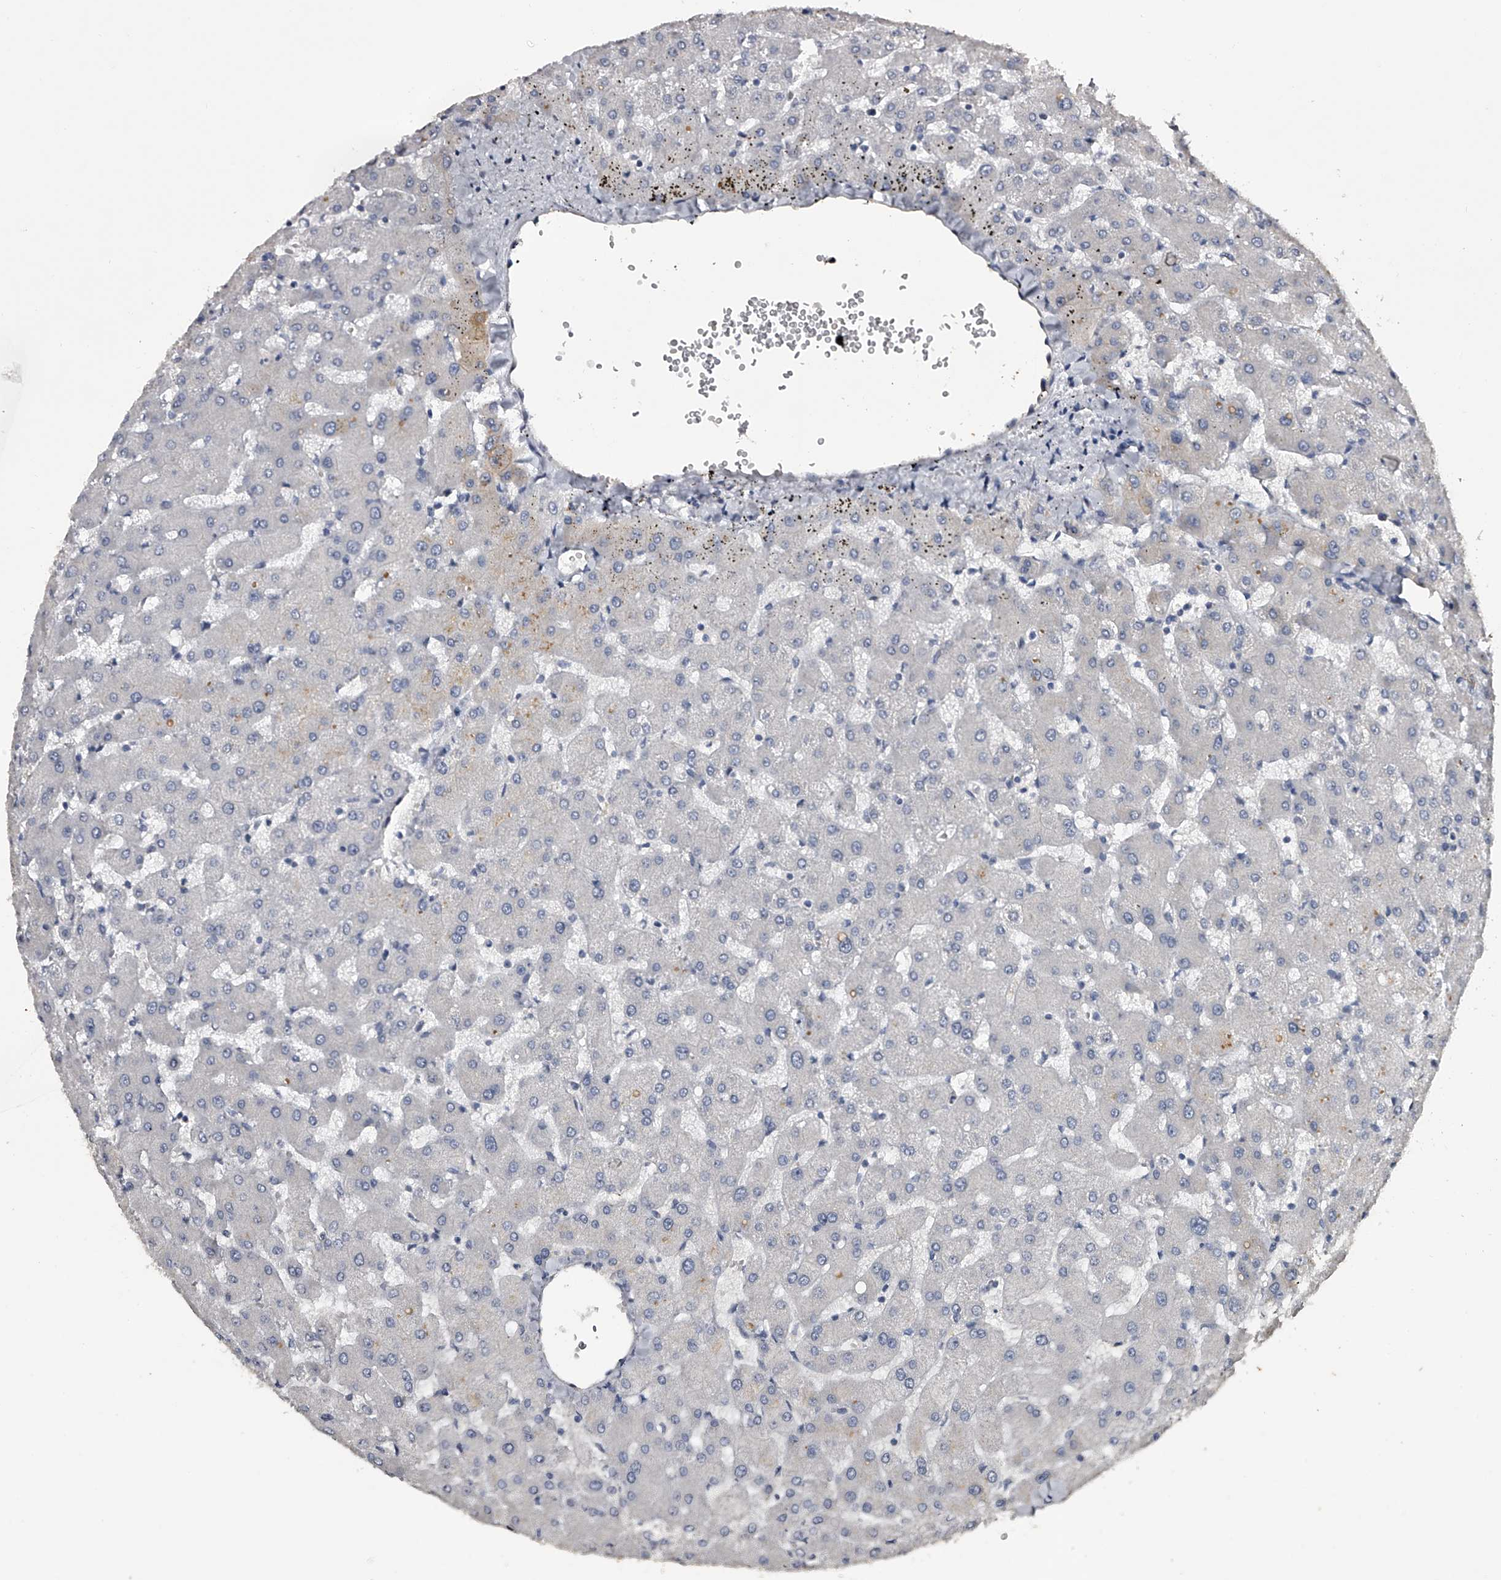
{"staining": {"intensity": "moderate", "quantity": "25%-75%", "location": "cytoplasmic/membranous"}, "tissue": "liver", "cell_type": "Cholangiocytes", "image_type": "normal", "snomed": [{"axis": "morphology", "description": "Normal tissue, NOS"}, {"axis": "topography", "description": "Liver"}], "caption": "Human liver stained with a brown dye shows moderate cytoplasmic/membranous positive expression in about 25%-75% of cholangiocytes.", "gene": "MDN1", "patient": {"sex": "female", "age": 63}}